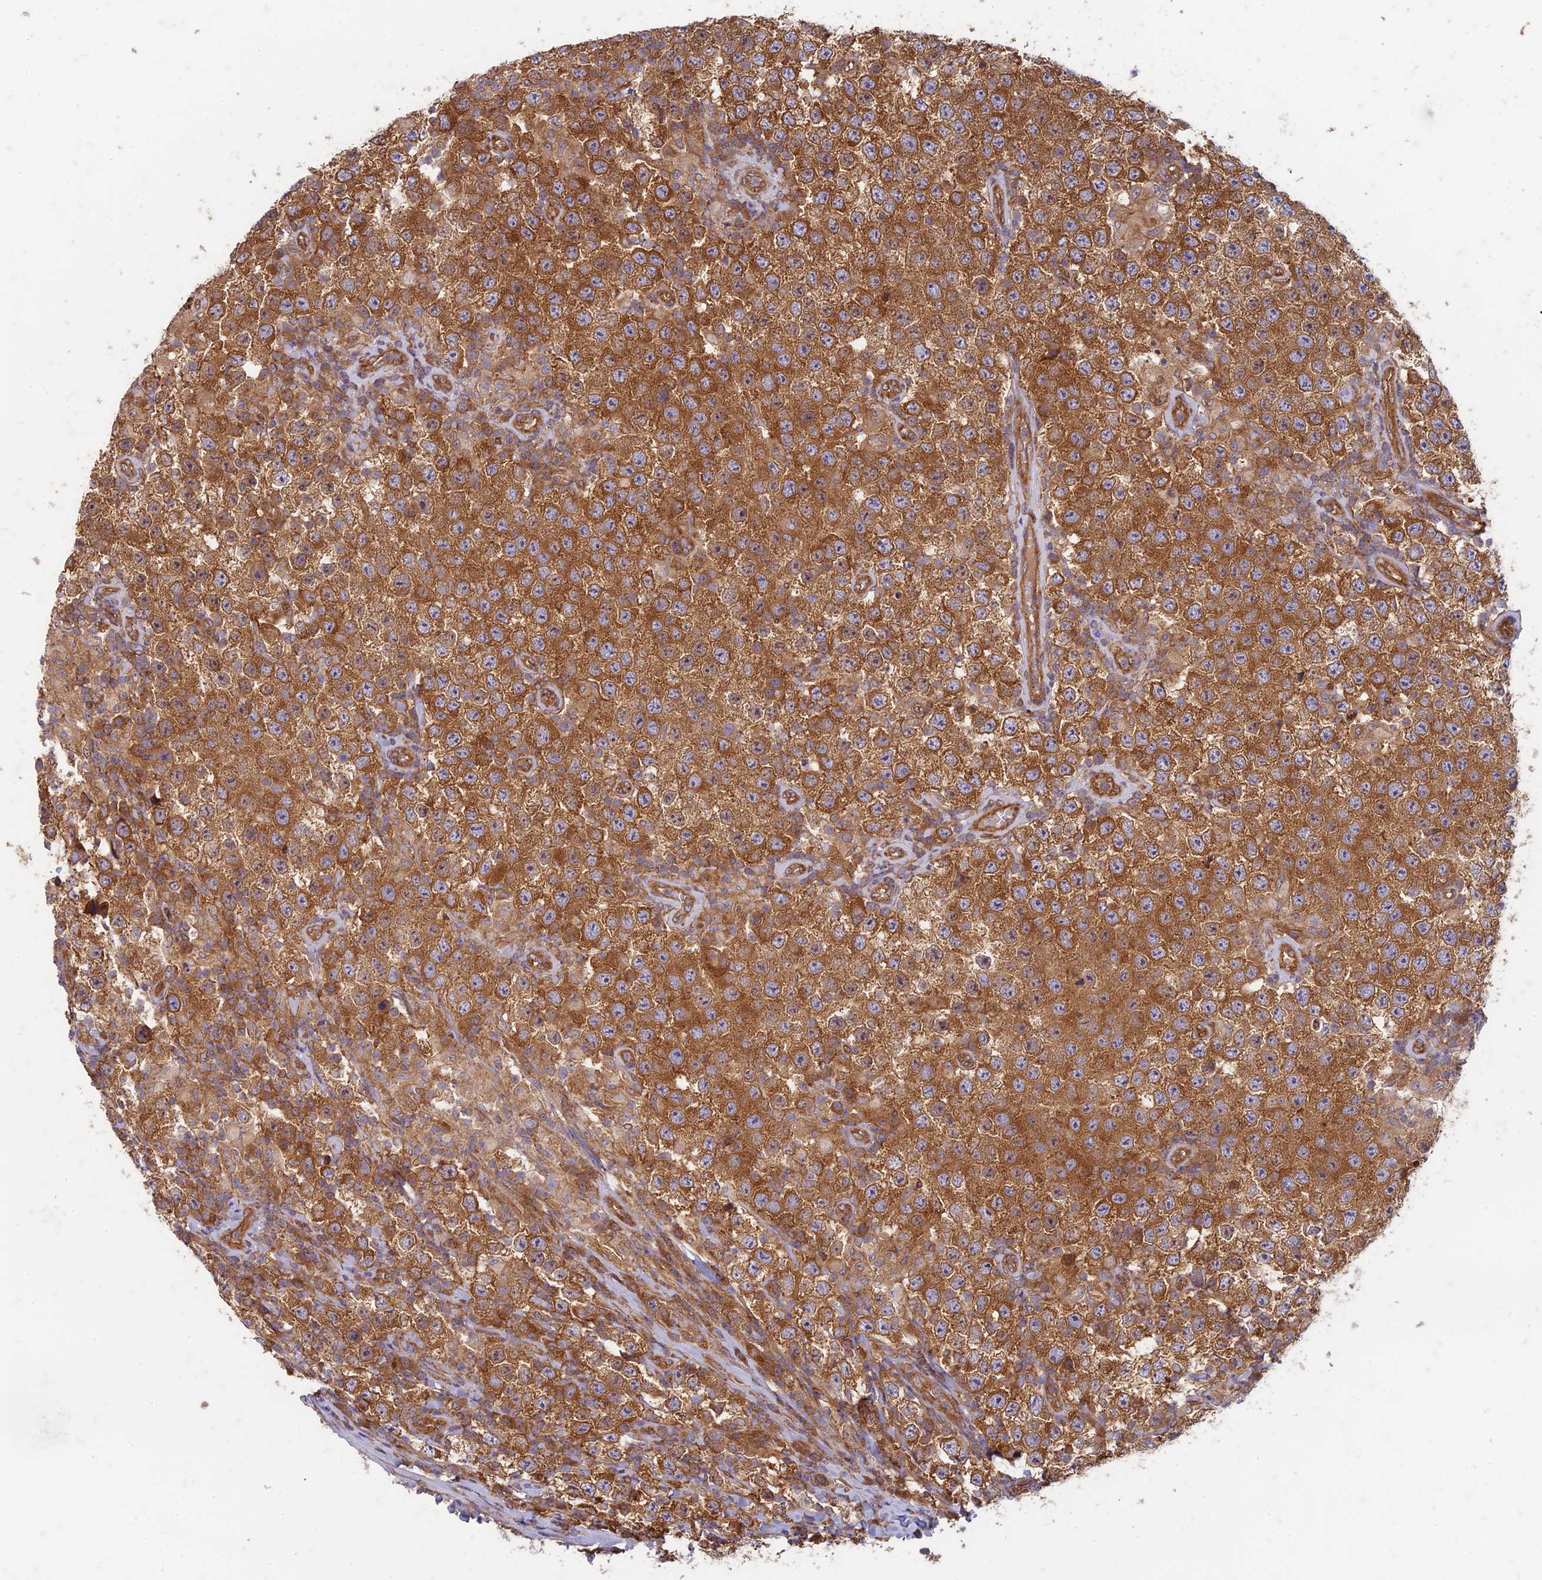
{"staining": {"intensity": "strong", "quantity": ">75%", "location": "cytoplasmic/membranous"}, "tissue": "testis cancer", "cell_type": "Tumor cells", "image_type": "cancer", "snomed": [{"axis": "morphology", "description": "Normal tissue, NOS"}, {"axis": "morphology", "description": "Urothelial carcinoma, High grade"}, {"axis": "morphology", "description": "Seminoma, NOS"}, {"axis": "morphology", "description": "Carcinoma, Embryonal, NOS"}, {"axis": "topography", "description": "Urinary bladder"}, {"axis": "topography", "description": "Testis"}], "caption": "A brown stain labels strong cytoplasmic/membranous expression of a protein in human testis high-grade urothelial carcinoma tumor cells.", "gene": "TCF25", "patient": {"sex": "male", "age": 41}}